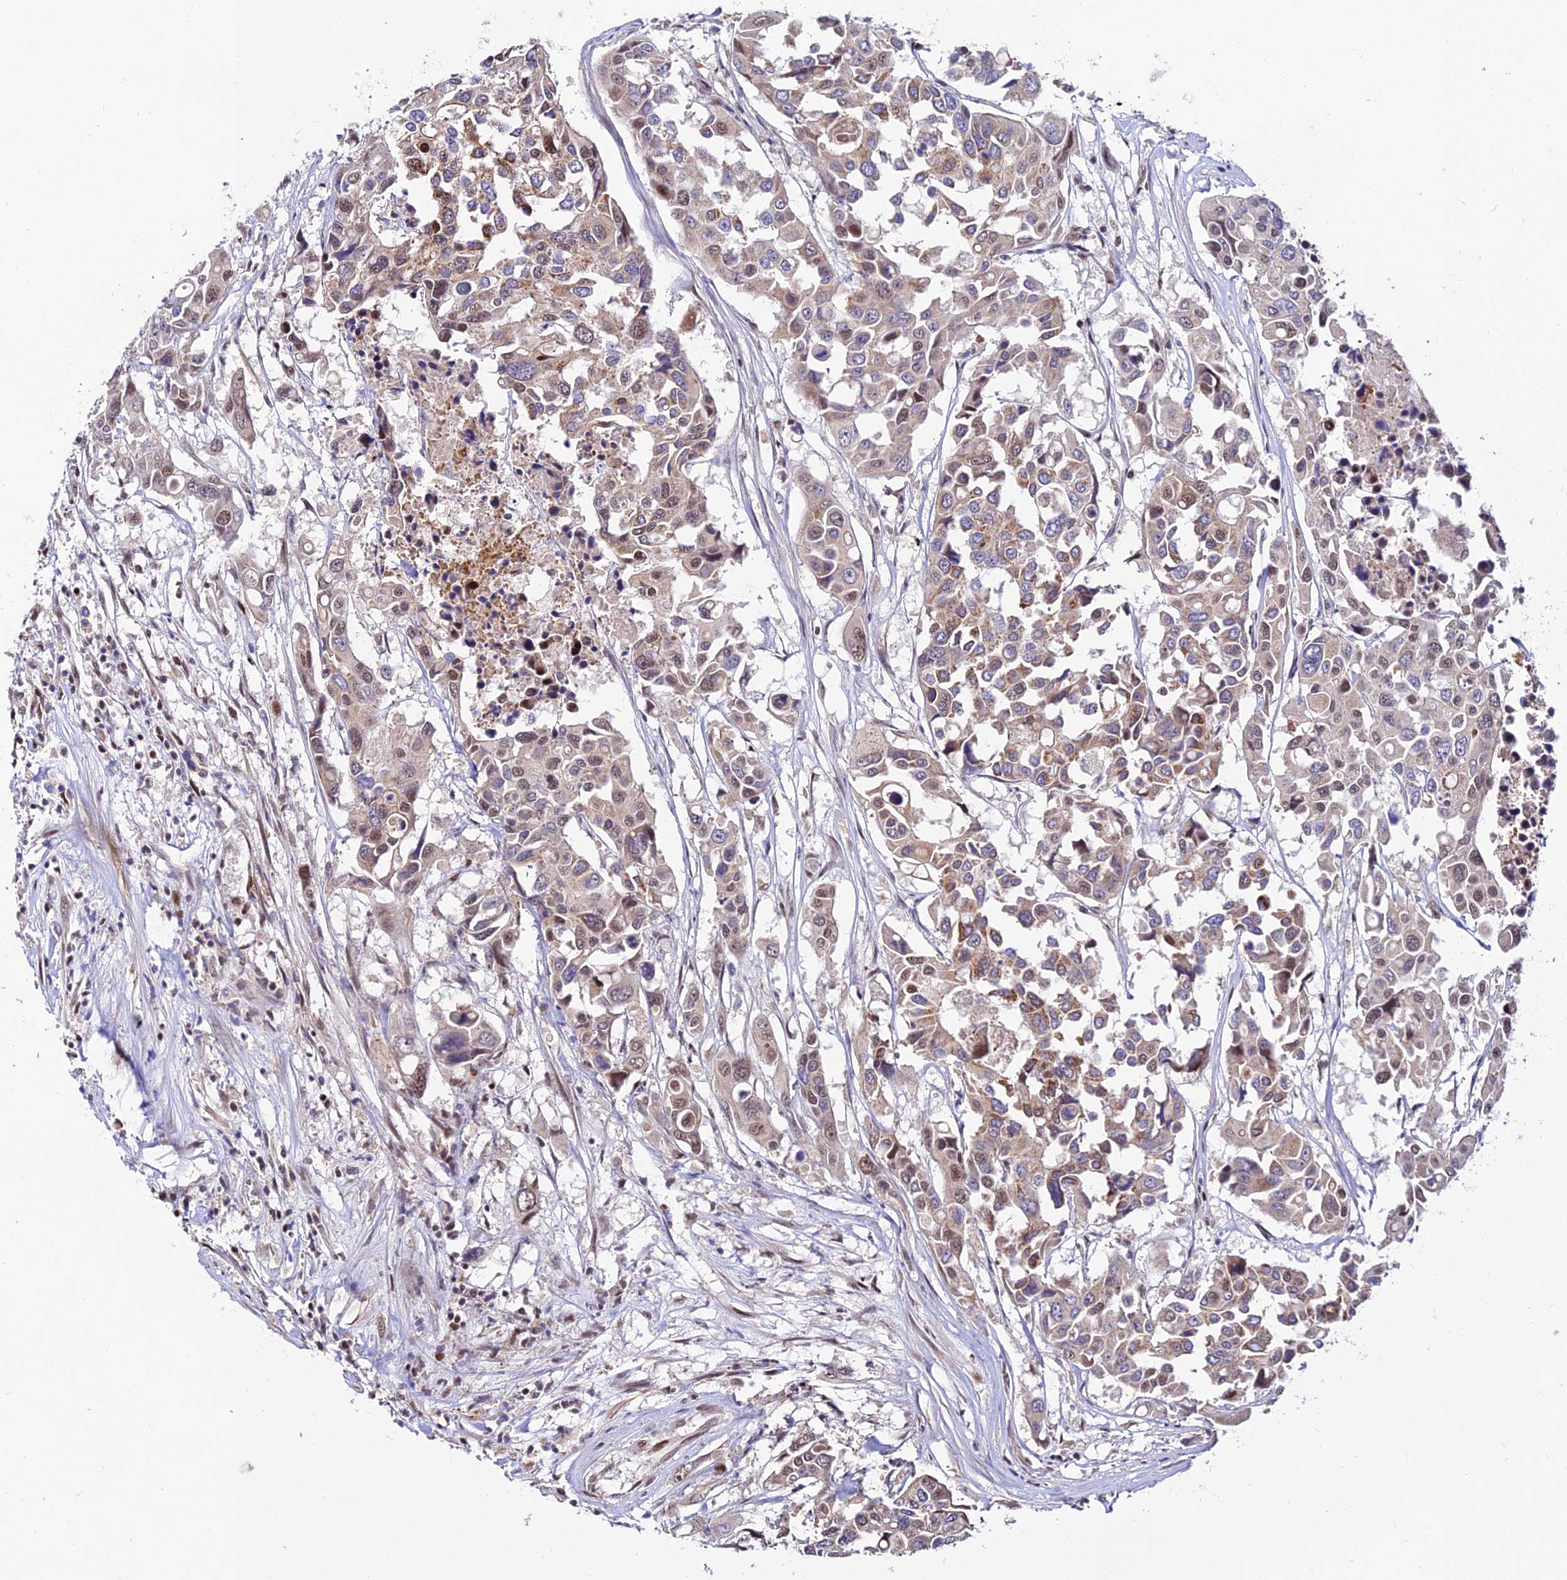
{"staining": {"intensity": "moderate", "quantity": "25%-75%", "location": "cytoplasmic/membranous,nuclear"}, "tissue": "colorectal cancer", "cell_type": "Tumor cells", "image_type": "cancer", "snomed": [{"axis": "morphology", "description": "Adenocarcinoma, NOS"}, {"axis": "topography", "description": "Colon"}], "caption": "IHC (DAB) staining of human colorectal adenocarcinoma exhibits moderate cytoplasmic/membranous and nuclear protein staining in about 25%-75% of tumor cells.", "gene": "CIB3", "patient": {"sex": "male", "age": 77}}